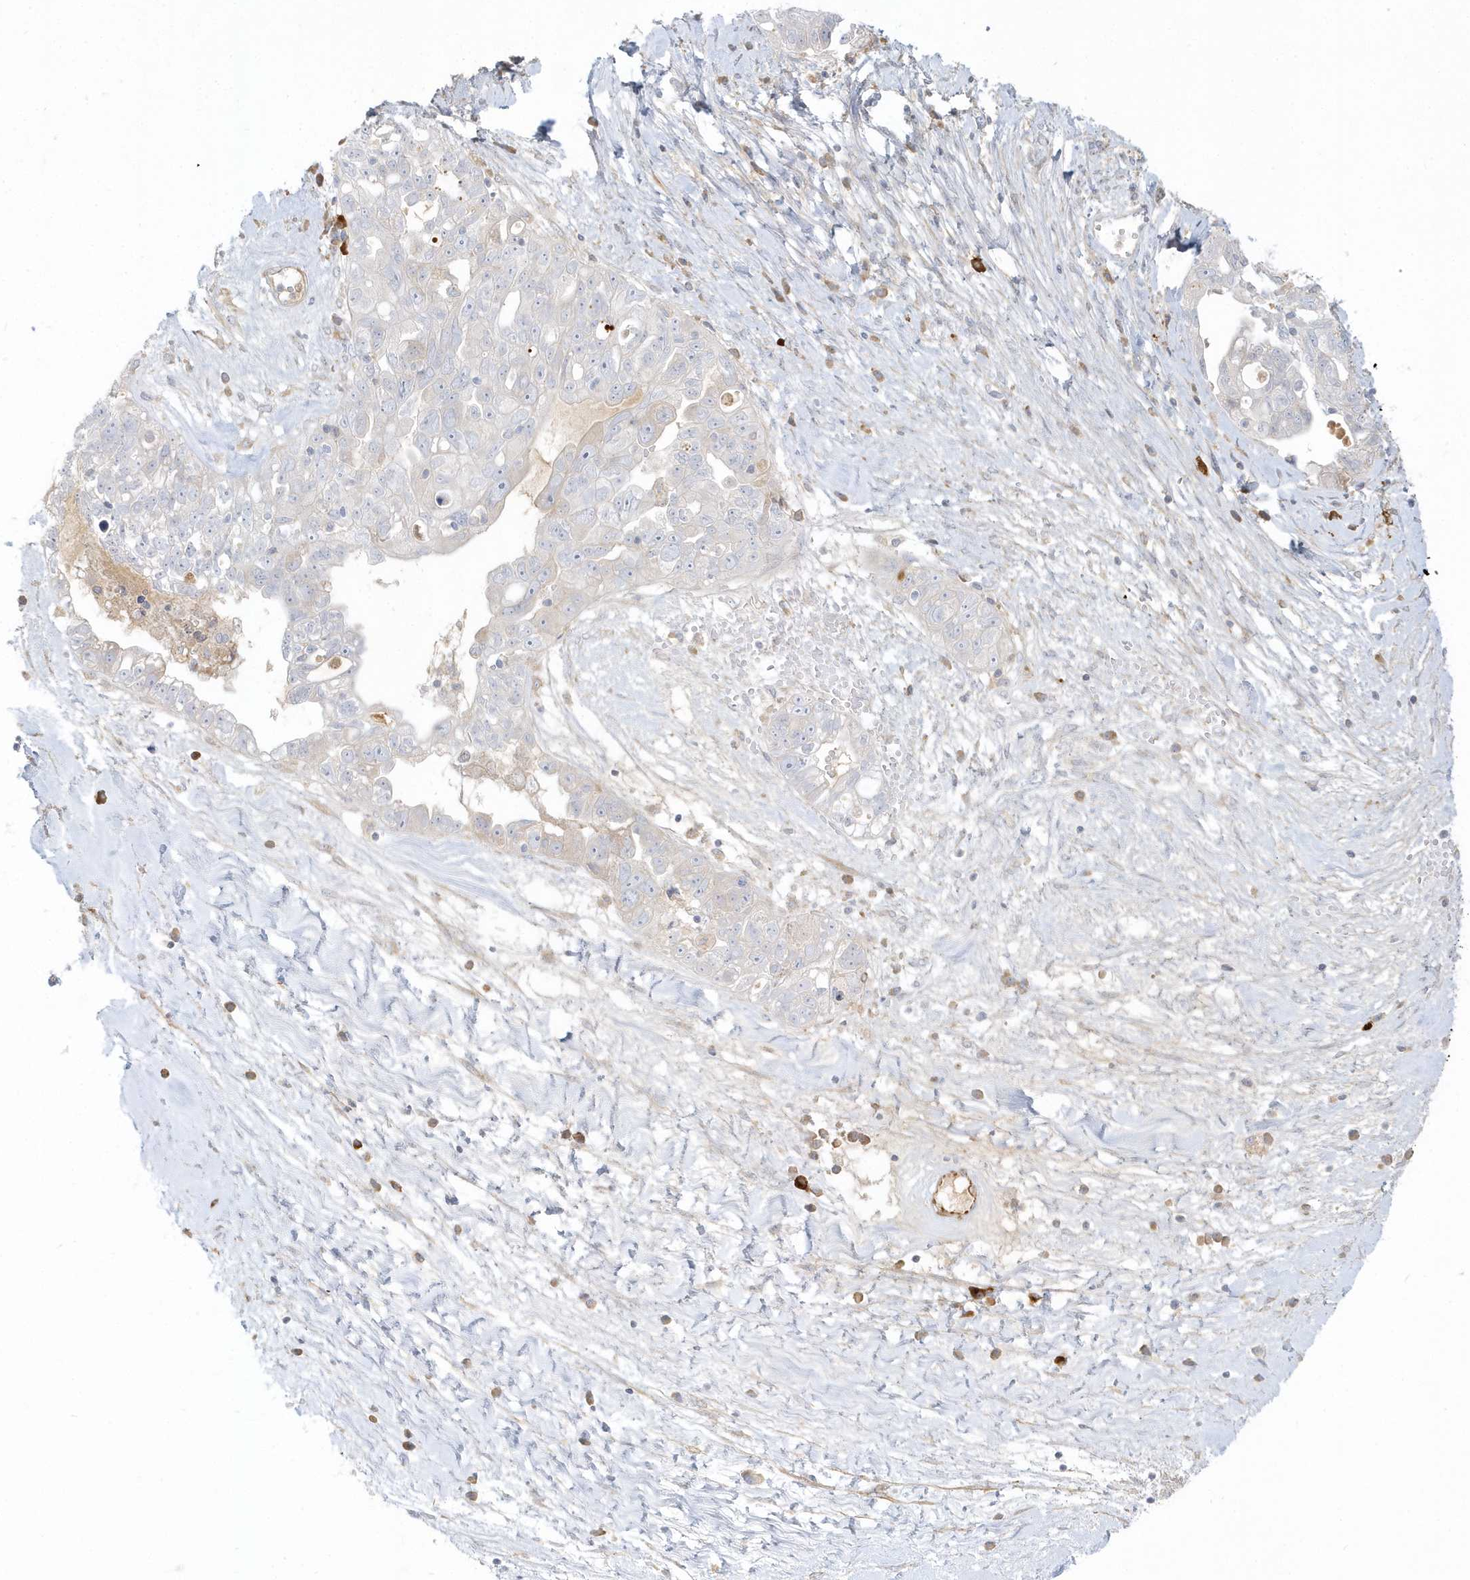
{"staining": {"intensity": "negative", "quantity": "none", "location": "none"}, "tissue": "ovarian cancer", "cell_type": "Tumor cells", "image_type": "cancer", "snomed": [{"axis": "morphology", "description": "Carcinoma, NOS"}, {"axis": "morphology", "description": "Cystadenocarcinoma, serous, NOS"}, {"axis": "topography", "description": "Ovary"}], "caption": "This is an immunohistochemistry (IHC) micrograph of human ovarian cancer (serous cystadenocarcinoma). There is no staining in tumor cells.", "gene": "THADA", "patient": {"sex": "female", "age": 69}}